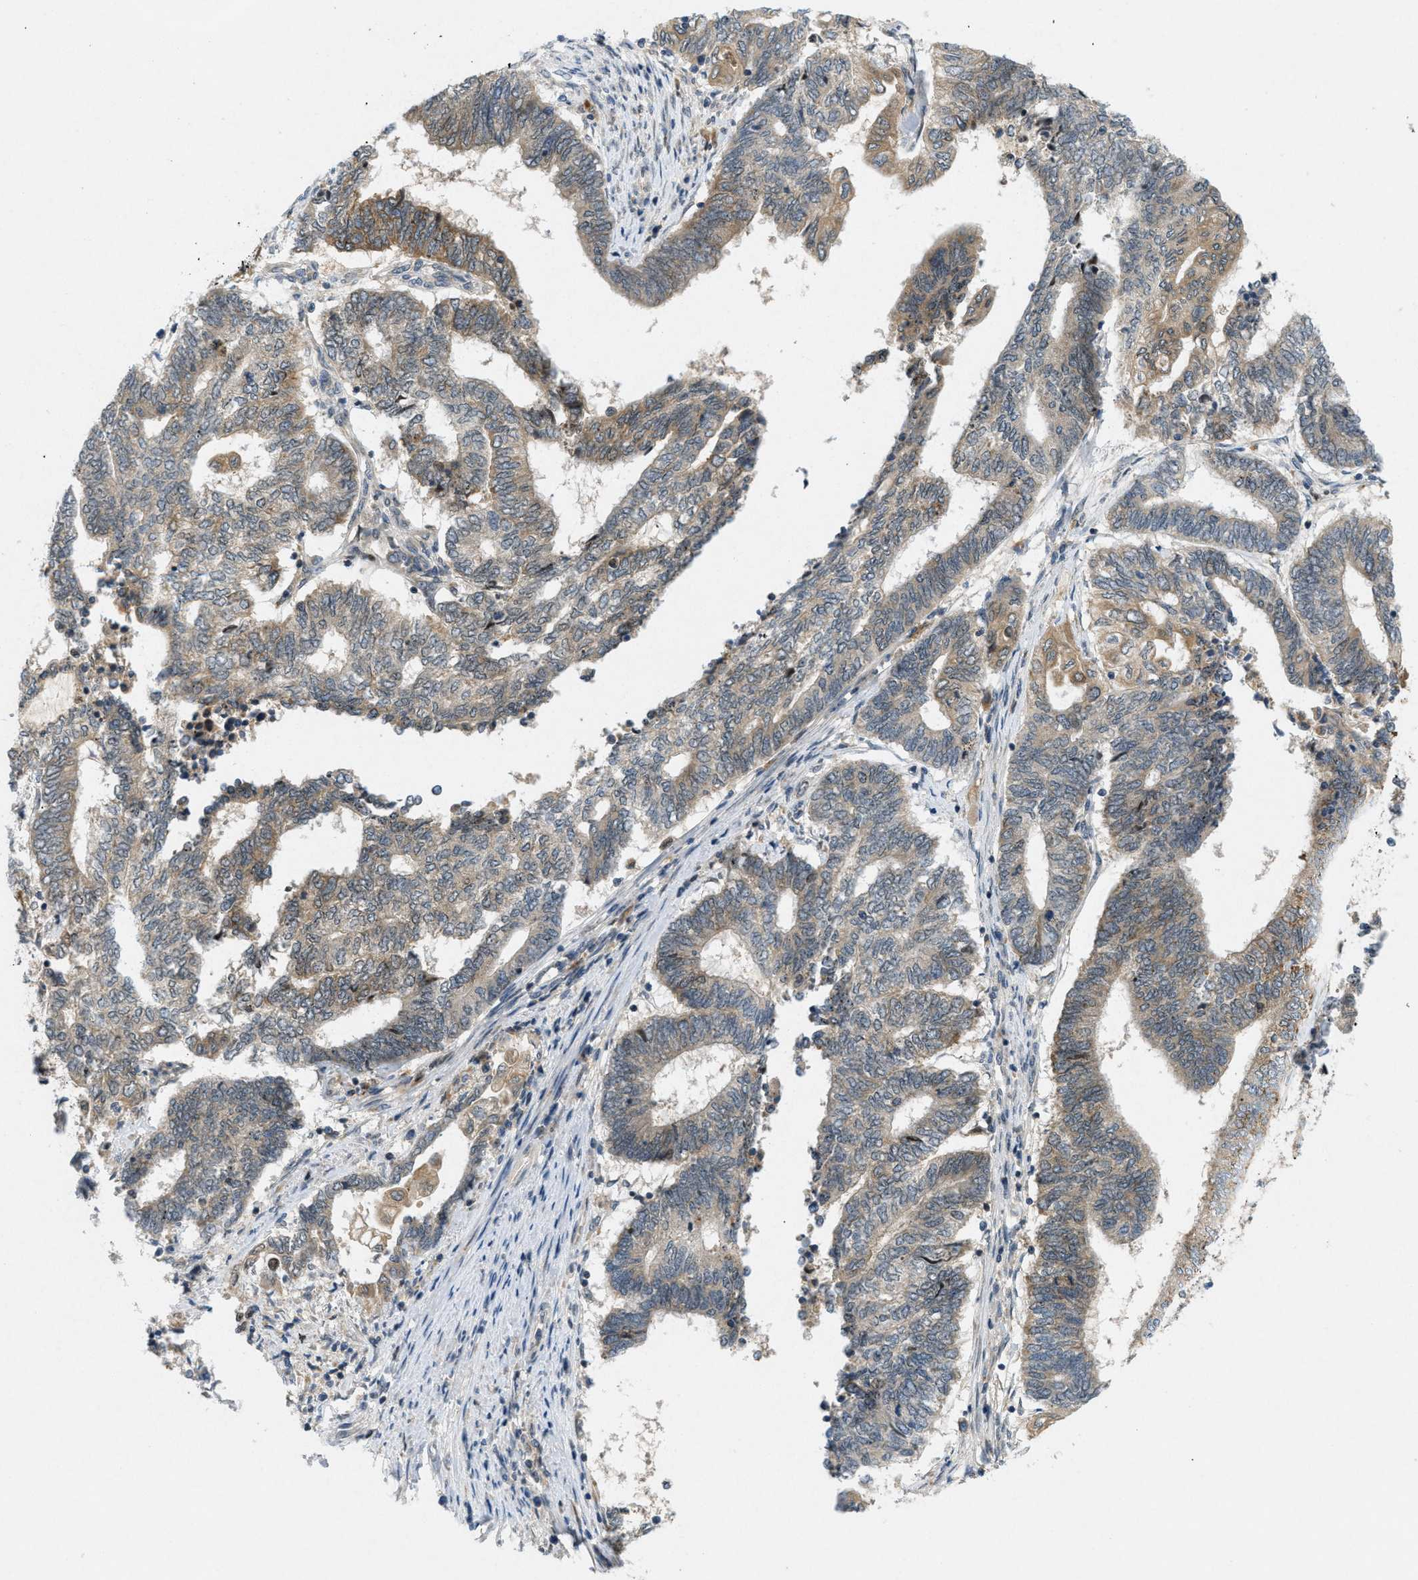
{"staining": {"intensity": "weak", "quantity": "<25%", "location": "cytoplasmic/membranous"}, "tissue": "endometrial cancer", "cell_type": "Tumor cells", "image_type": "cancer", "snomed": [{"axis": "morphology", "description": "Adenocarcinoma, NOS"}, {"axis": "topography", "description": "Uterus"}, {"axis": "topography", "description": "Endometrium"}], "caption": "Immunohistochemical staining of endometrial adenocarcinoma demonstrates no significant expression in tumor cells.", "gene": "SIGMAR1", "patient": {"sex": "female", "age": 70}}